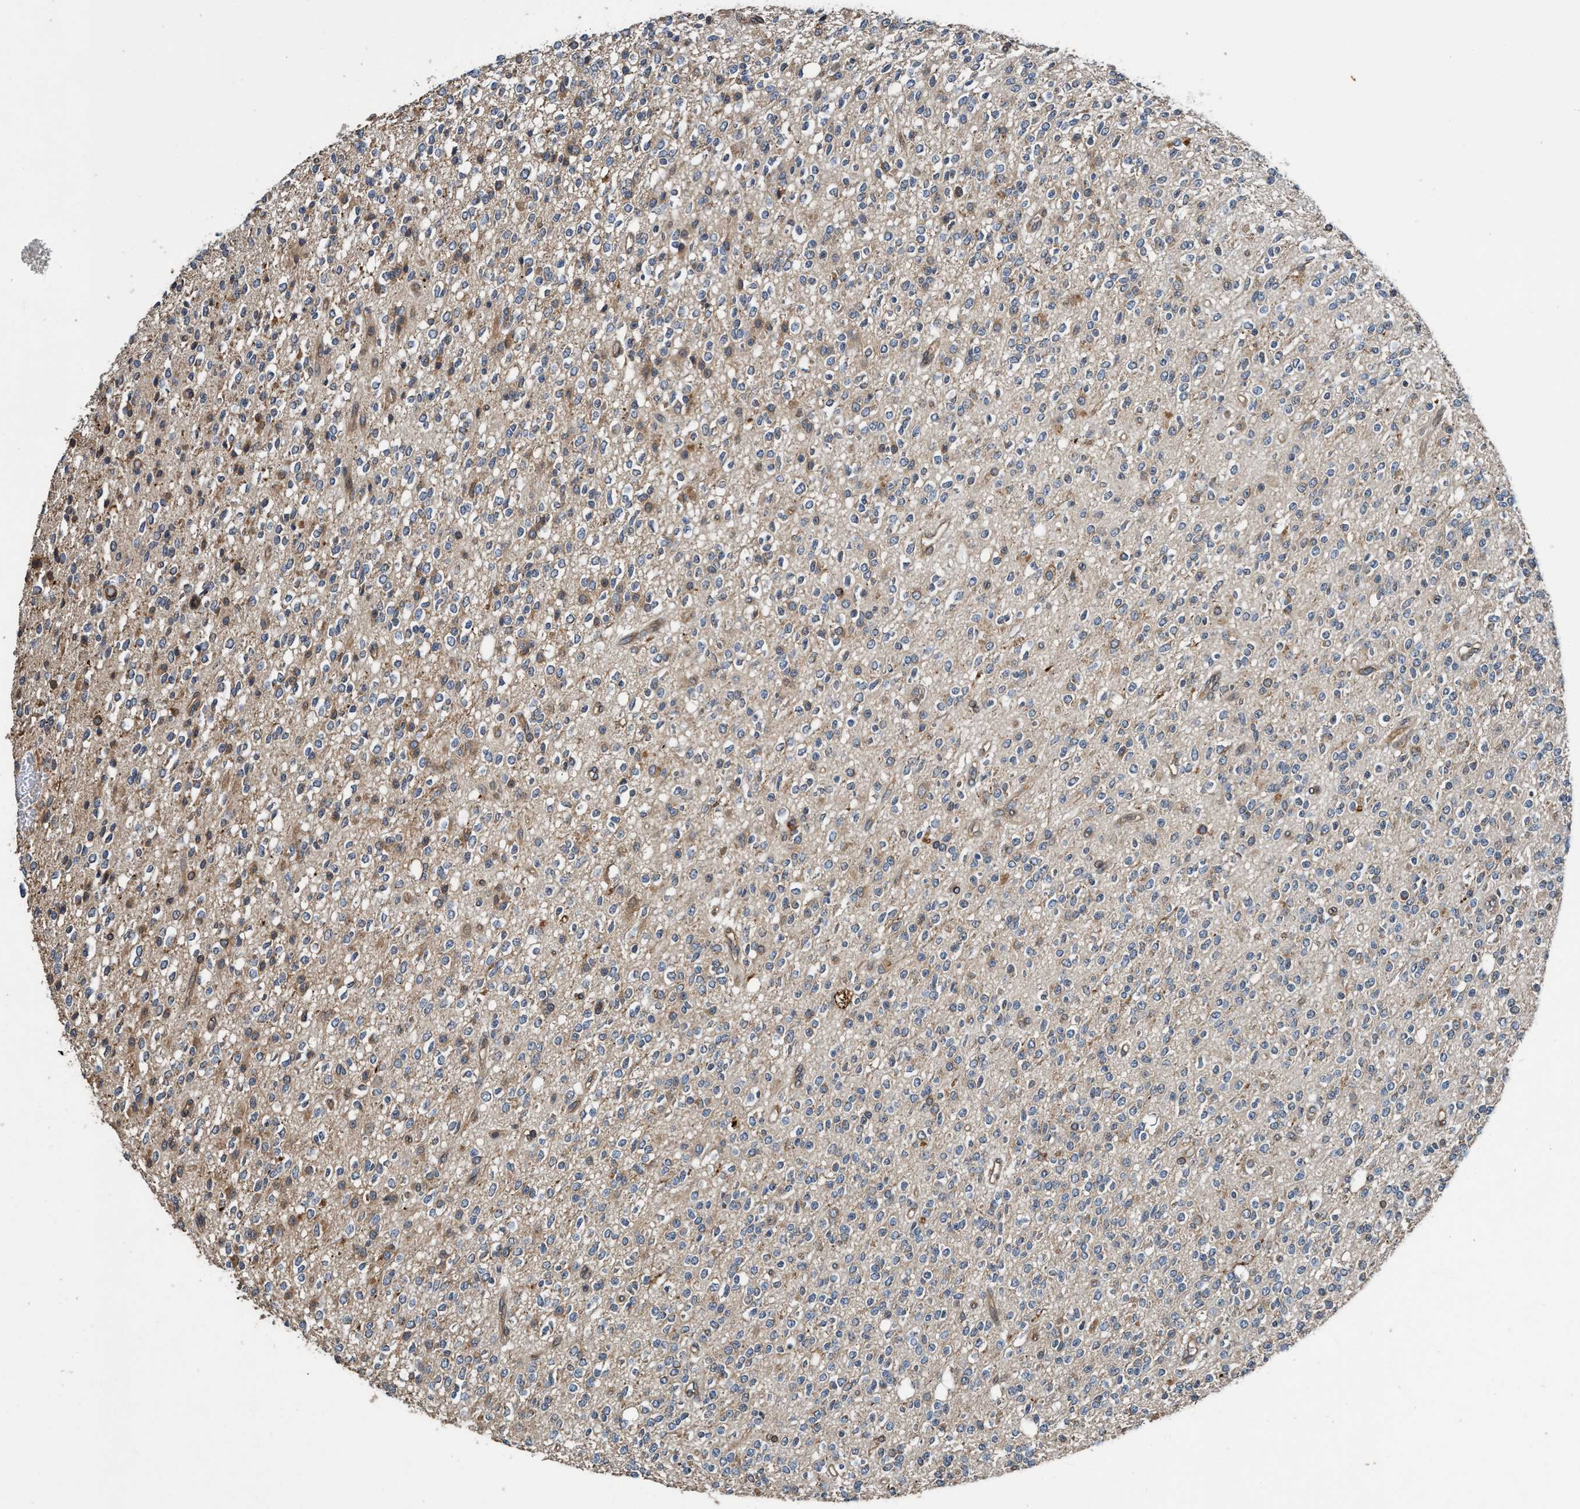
{"staining": {"intensity": "weak", "quantity": "<25%", "location": "cytoplasmic/membranous"}, "tissue": "glioma", "cell_type": "Tumor cells", "image_type": "cancer", "snomed": [{"axis": "morphology", "description": "Glioma, malignant, High grade"}, {"axis": "topography", "description": "Brain"}], "caption": "This is a image of immunohistochemistry staining of glioma, which shows no expression in tumor cells.", "gene": "MACC1", "patient": {"sex": "male", "age": 34}}